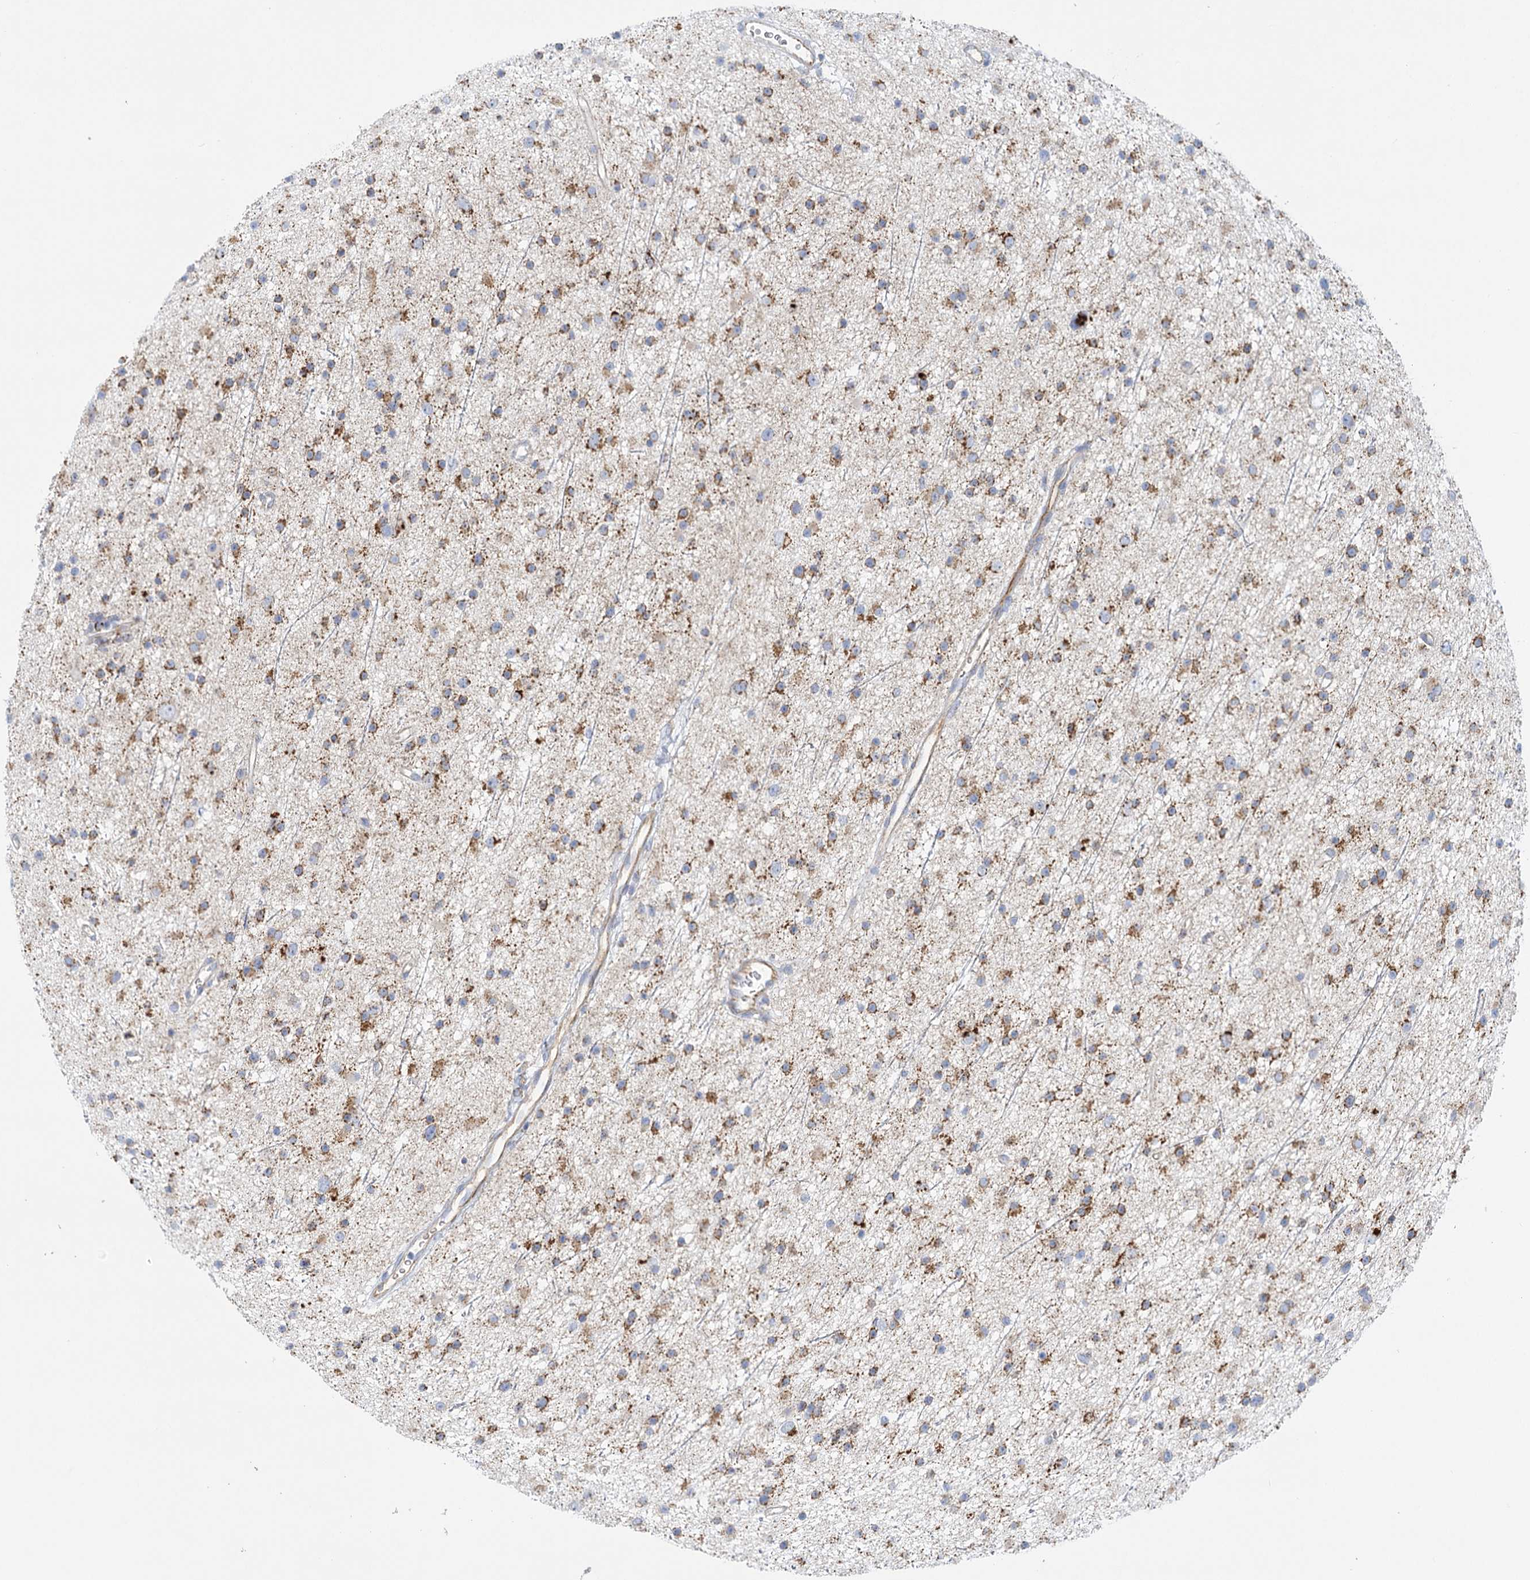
{"staining": {"intensity": "strong", "quantity": ">75%", "location": "cytoplasmic/membranous"}, "tissue": "glioma", "cell_type": "Tumor cells", "image_type": "cancer", "snomed": [{"axis": "morphology", "description": "Glioma, malignant, Low grade"}, {"axis": "topography", "description": "Cerebral cortex"}], "caption": "Tumor cells display high levels of strong cytoplasmic/membranous expression in approximately >75% of cells in malignant glioma (low-grade). Immunohistochemistry stains the protein of interest in brown and the nuclei are stained blue.", "gene": "DHTKD1", "patient": {"sex": "female", "age": 39}}